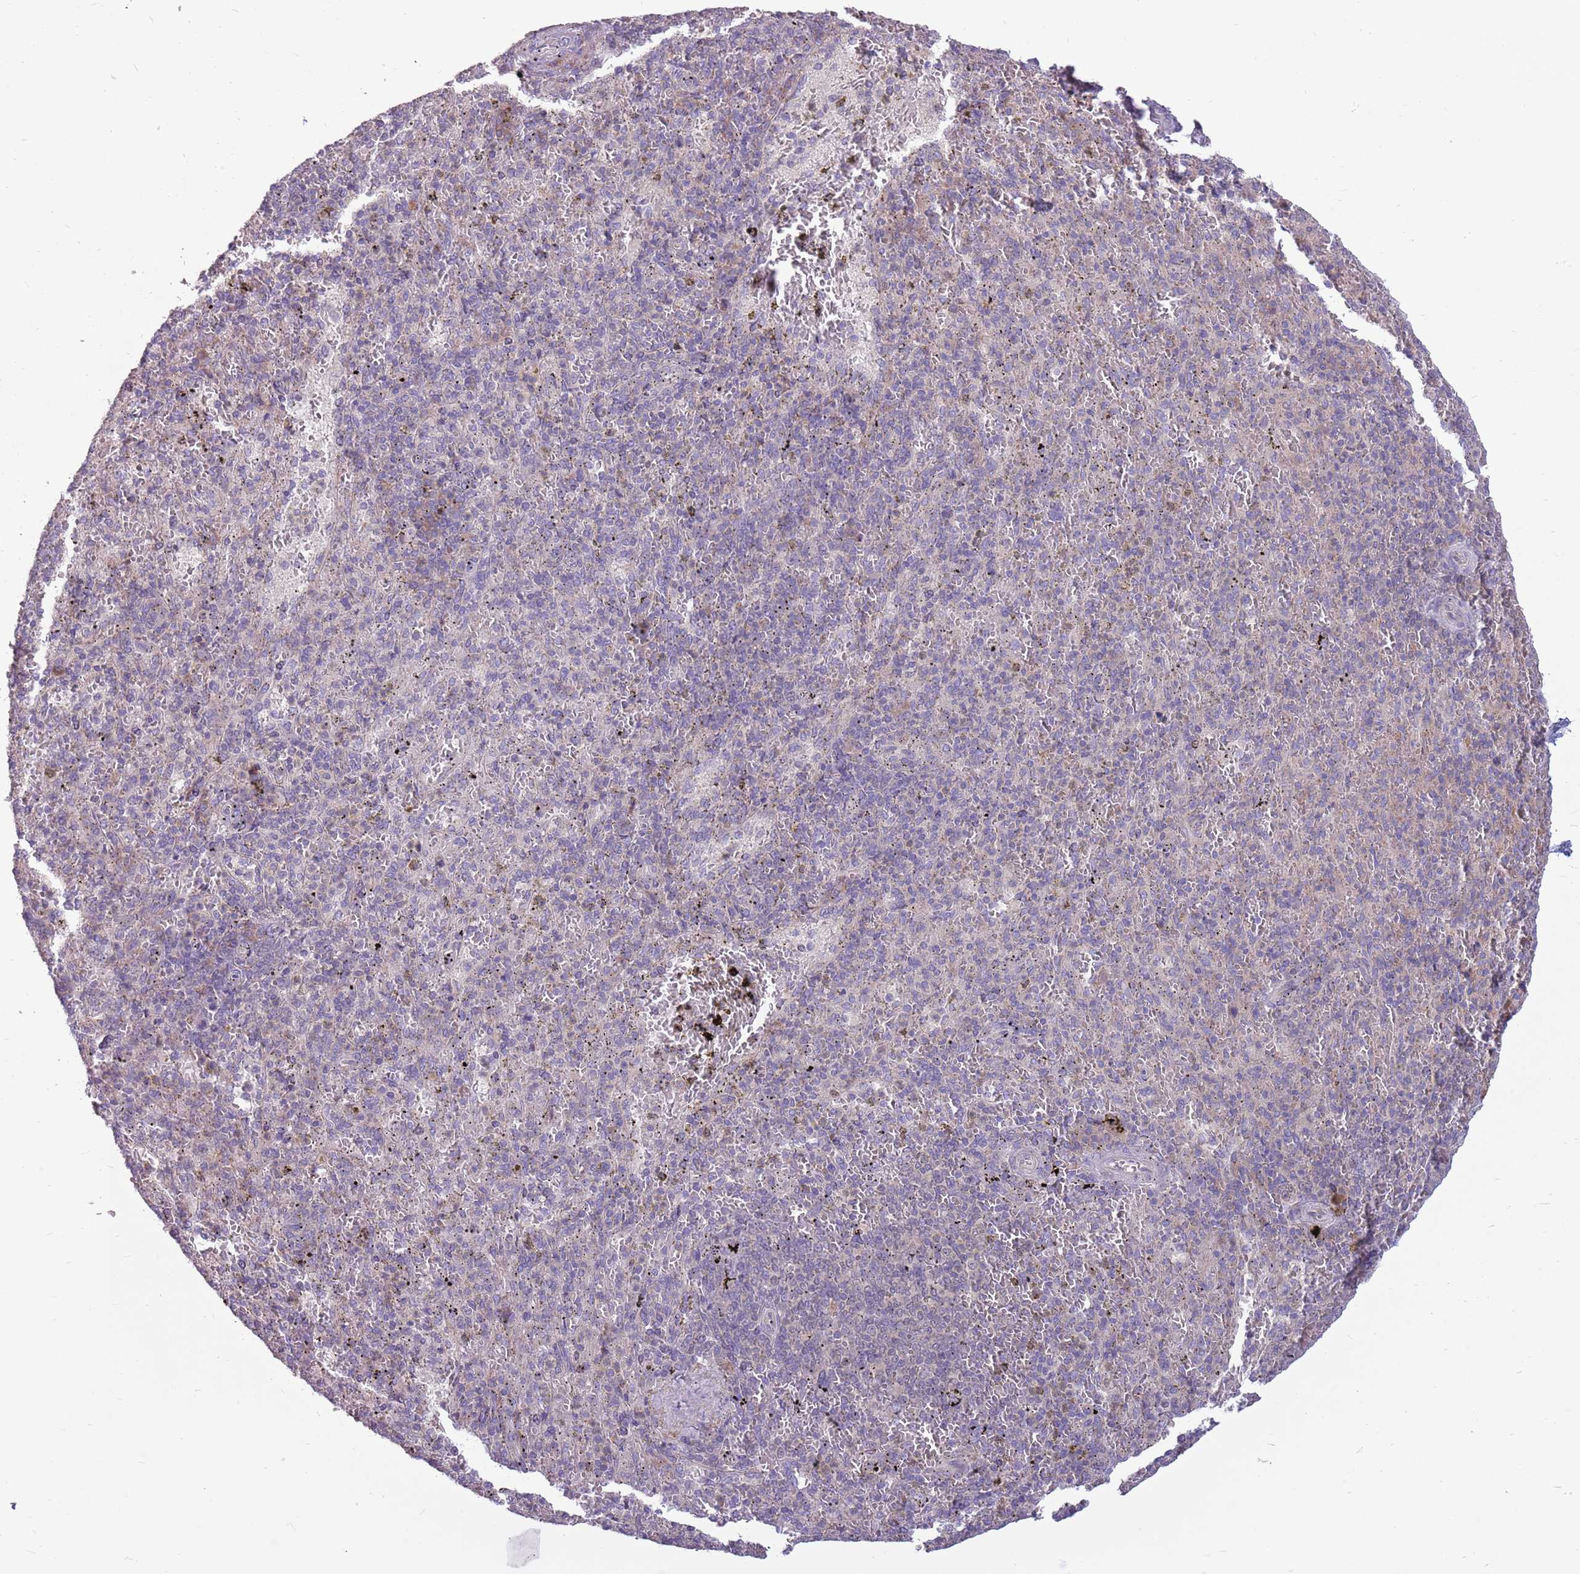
{"staining": {"intensity": "negative", "quantity": "none", "location": "none"}, "tissue": "spleen", "cell_type": "Cells in red pulp", "image_type": "normal", "snomed": [{"axis": "morphology", "description": "Normal tissue, NOS"}, {"axis": "topography", "description": "Spleen"}], "caption": "DAB immunohistochemical staining of normal human spleen demonstrates no significant staining in cells in red pulp.", "gene": "PPP1R27", "patient": {"sex": "male", "age": 82}}